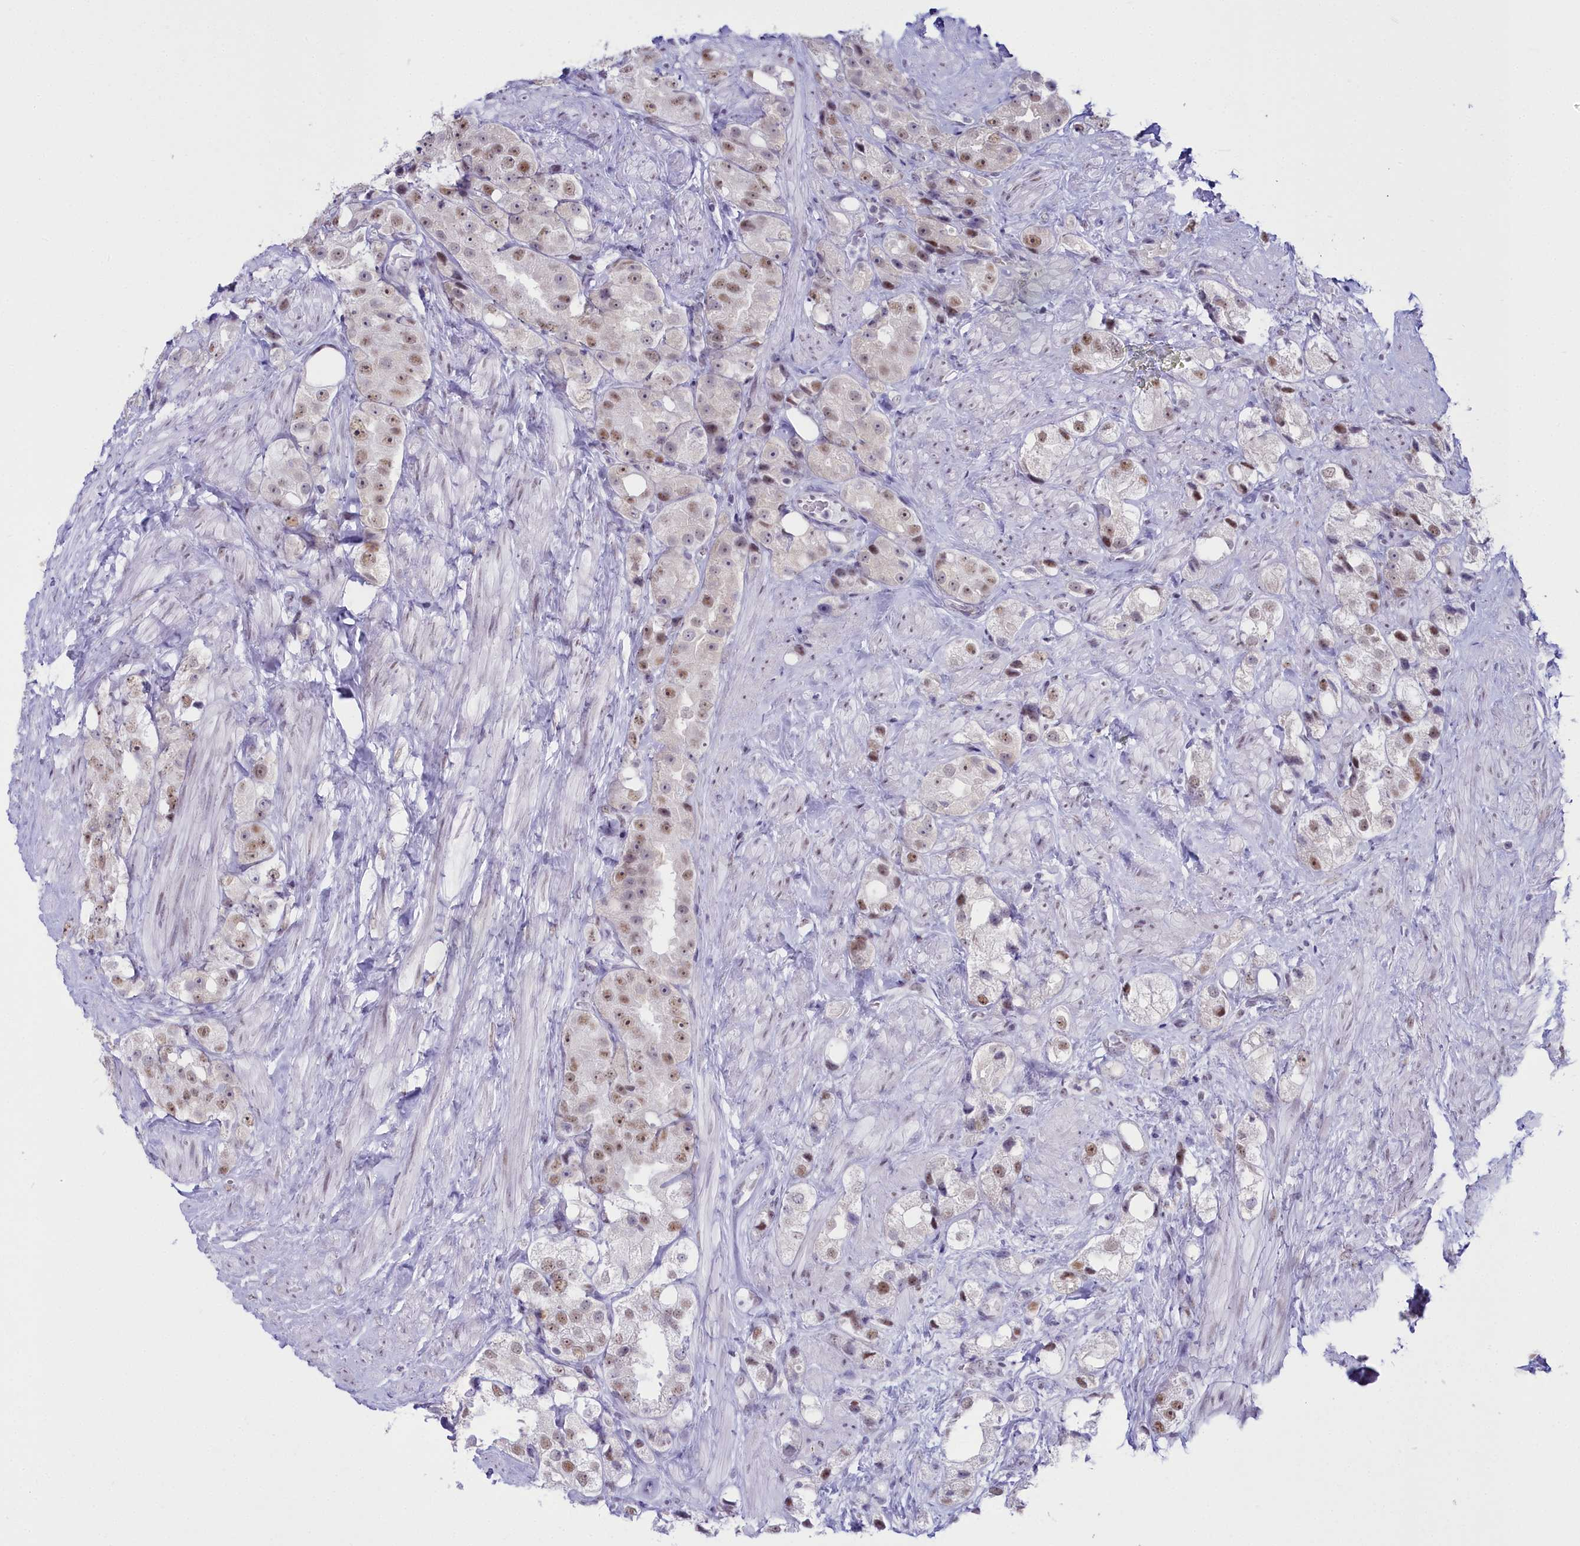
{"staining": {"intensity": "moderate", "quantity": "25%-75%", "location": "nuclear"}, "tissue": "prostate cancer", "cell_type": "Tumor cells", "image_type": "cancer", "snomed": [{"axis": "morphology", "description": "Adenocarcinoma, NOS"}, {"axis": "topography", "description": "Prostate"}], "caption": "Immunohistochemical staining of human prostate cancer shows moderate nuclear protein expression in about 25%-75% of tumor cells. (DAB (3,3'-diaminobenzidine) IHC, brown staining for protein, blue staining for nuclei).", "gene": "RBM12", "patient": {"sex": "male", "age": 79}}